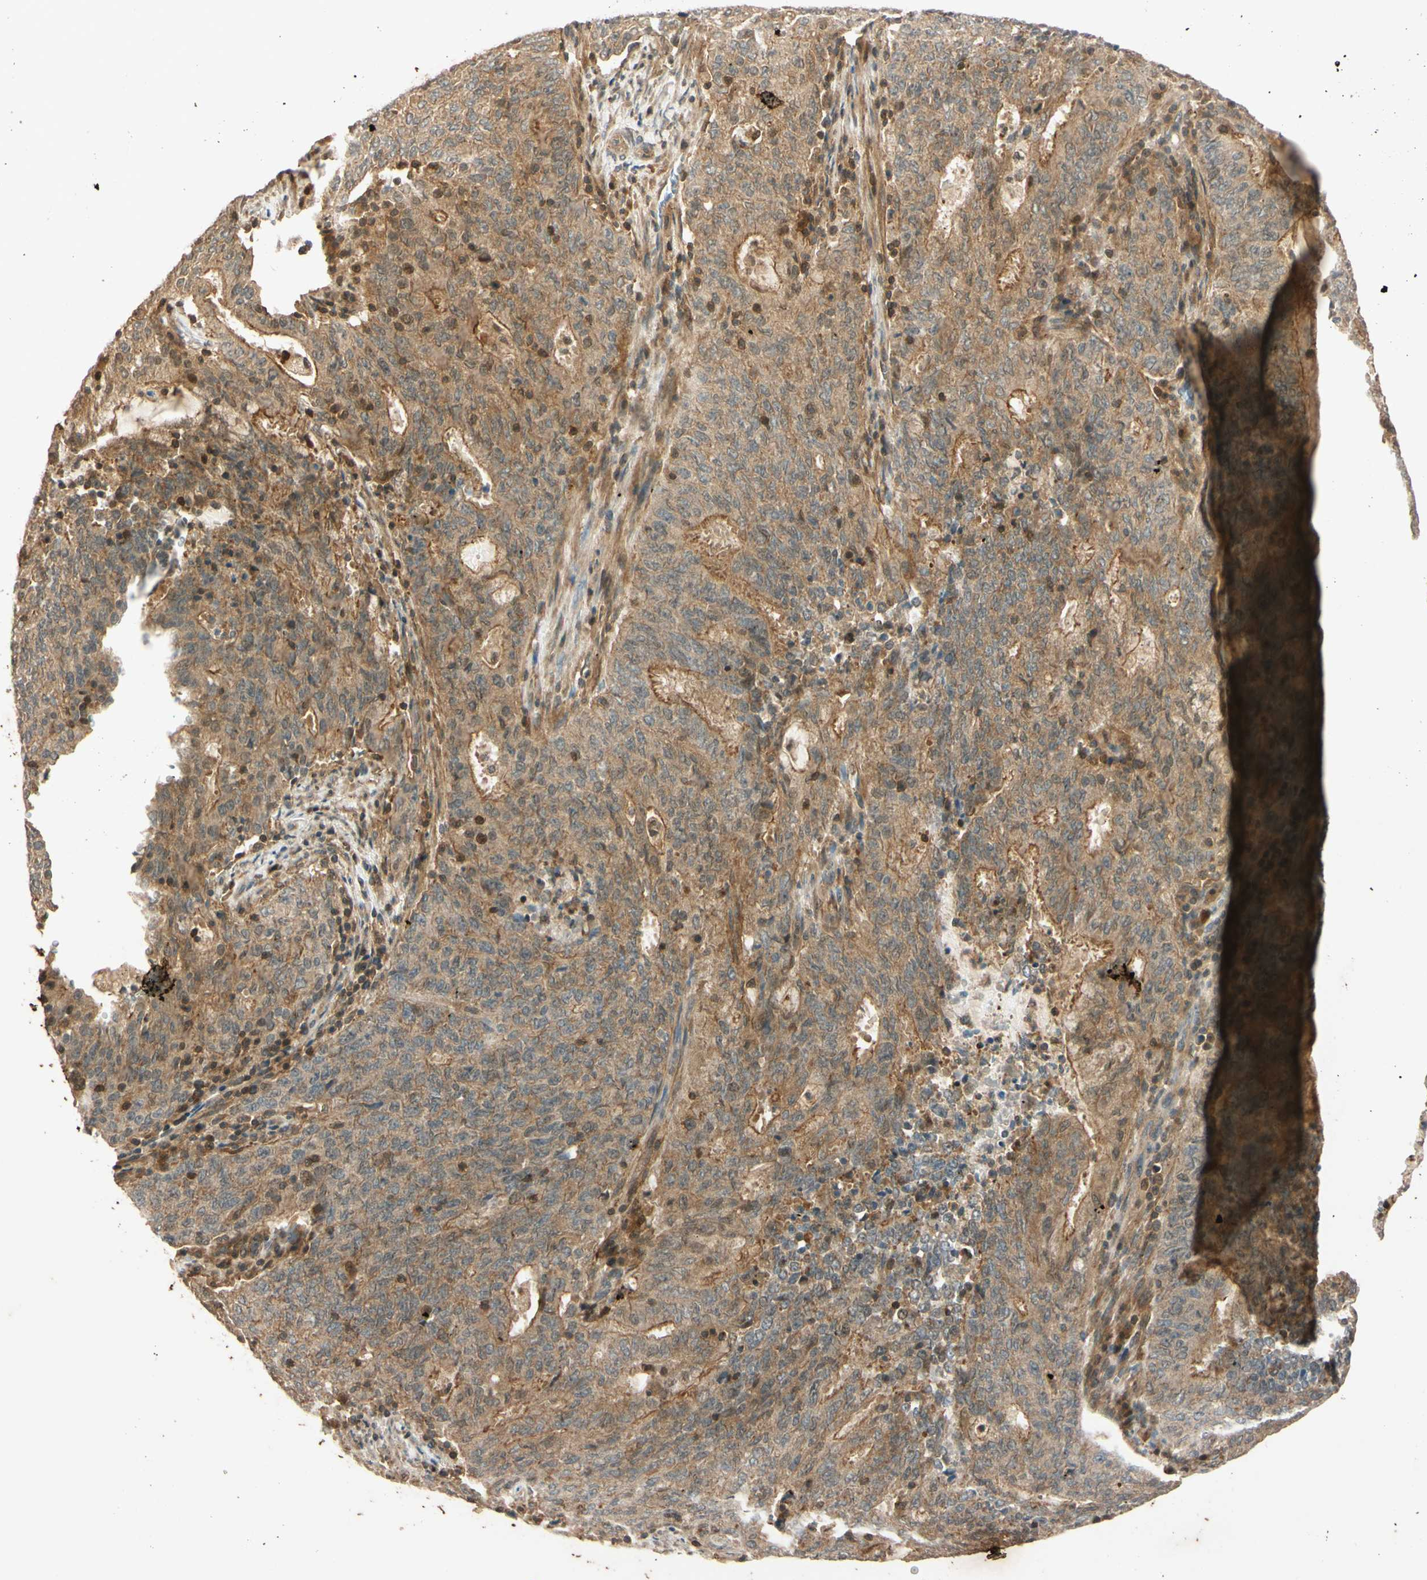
{"staining": {"intensity": "moderate", "quantity": ">75%", "location": "cytoplasmic/membranous"}, "tissue": "cervical cancer", "cell_type": "Tumor cells", "image_type": "cancer", "snomed": [{"axis": "morphology", "description": "Adenocarcinoma, NOS"}, {"axis": "topography", "description": "Cervix"}], "caption": "This histopathology image reveals adenocarcinoma (cervical) stained with immunohistochemistry to label a protein in brown. The cytoplasmic/membranous of tumor cells show moderate positivity for the protein. Nuclei are counter-stained blue.", "gene": "EPHA8", "patient": {"sex": "female", "age": 44}}